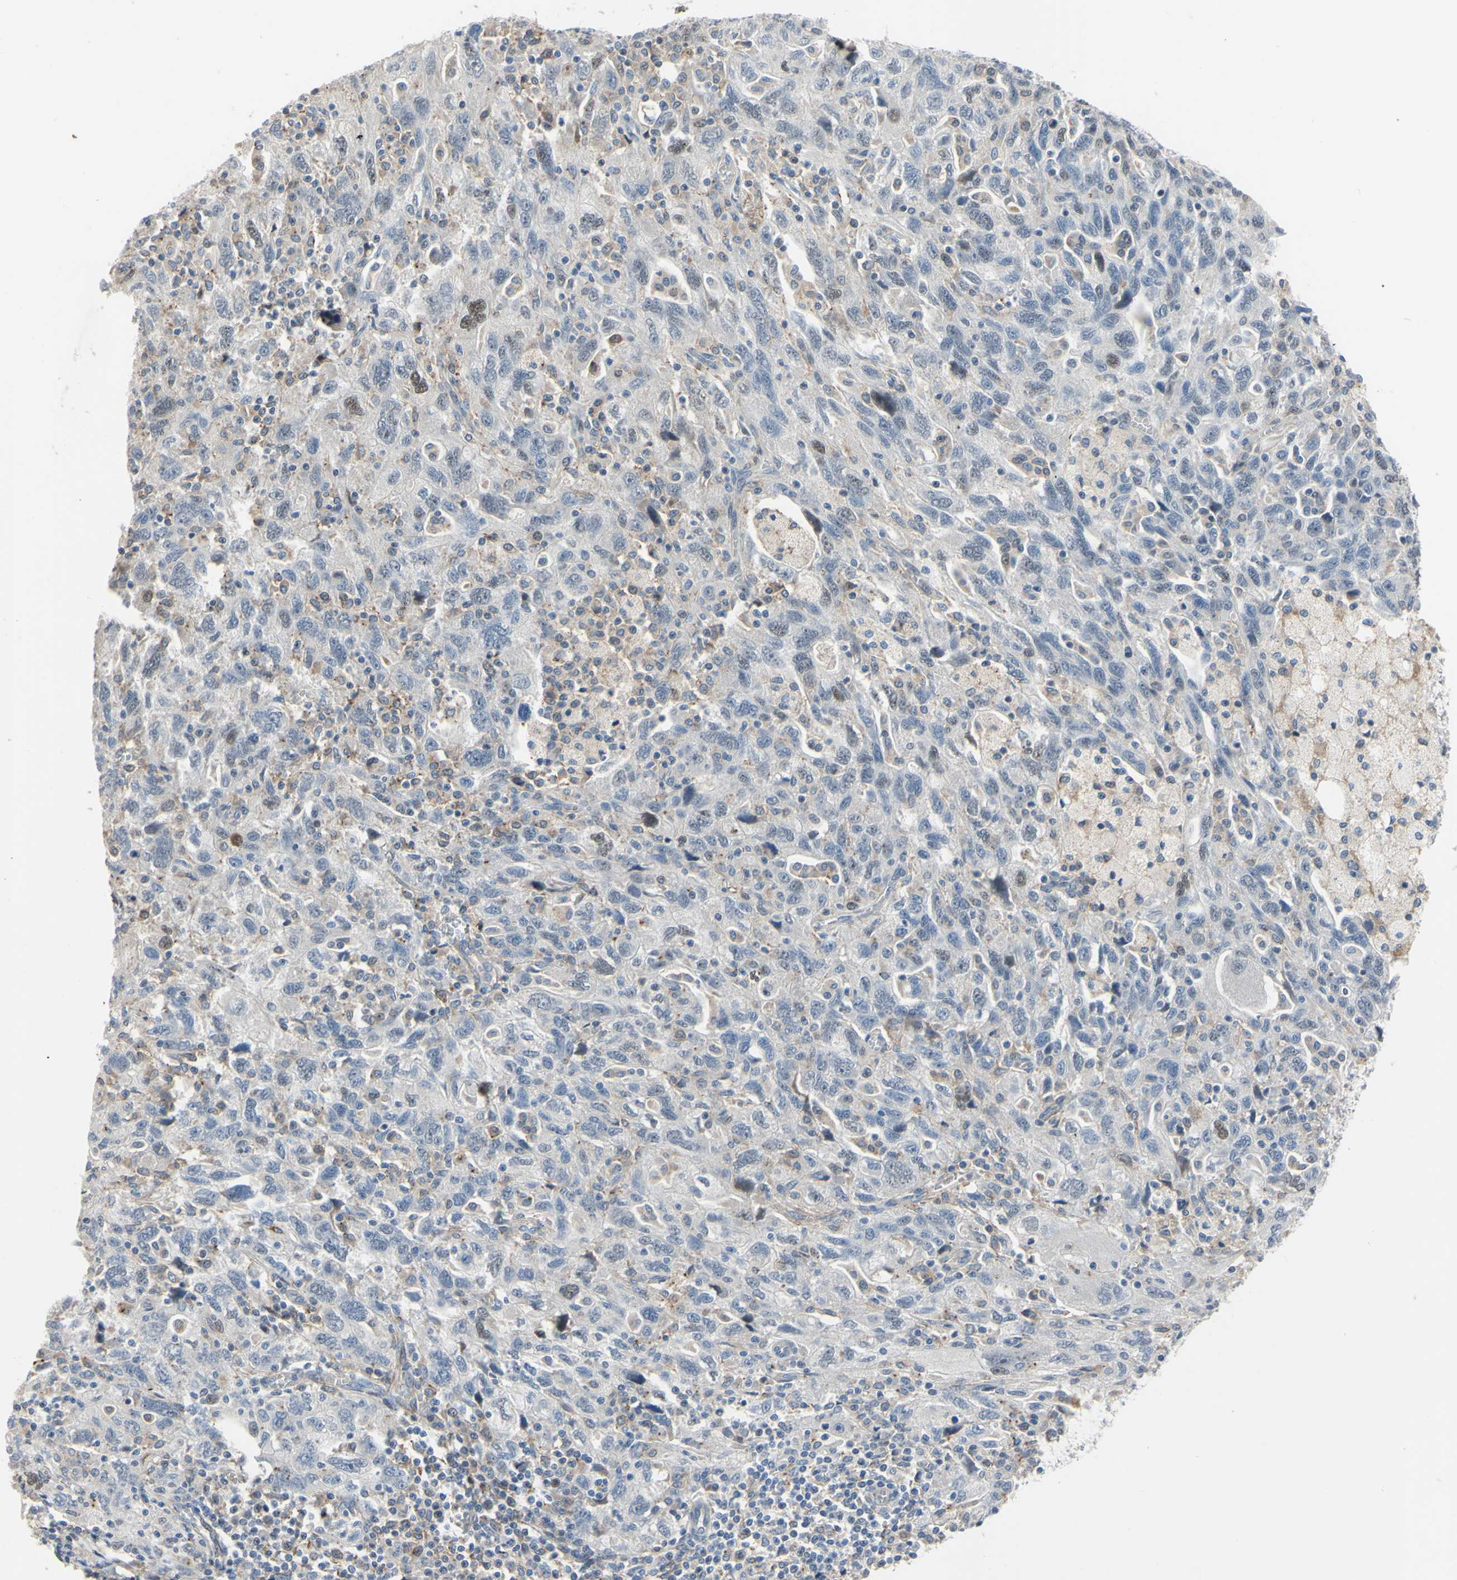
{"staining": {"intensity": "negative", "quantity": "none", "location": "none"}, "tissue": "ovarian cancer", "cell_type": "Tumor cells", "image_type": "cancer", "snomed": [{"axis": "morphology", "description": "Carcinoma, NOS"}, {"axis": "morphology", "description": "Cystadenocarcinoma, serous, NOS"}, {"axis": "topography", "description": "Ovary"}], "caption": "IHC photomicrograph of neoplastic tissue: human ovarian cancer (serous cystadenocarcinoma) stained with DAB reveals no significant protein staining in tumor cells. The staining was performed using DAB to visualize the protein expression in brown, while the nuclei were stained in blue with hematoxylin (Magnification: 20x).", "gene": "LHX9", "patient": {"sex": "female", "age": 69}}